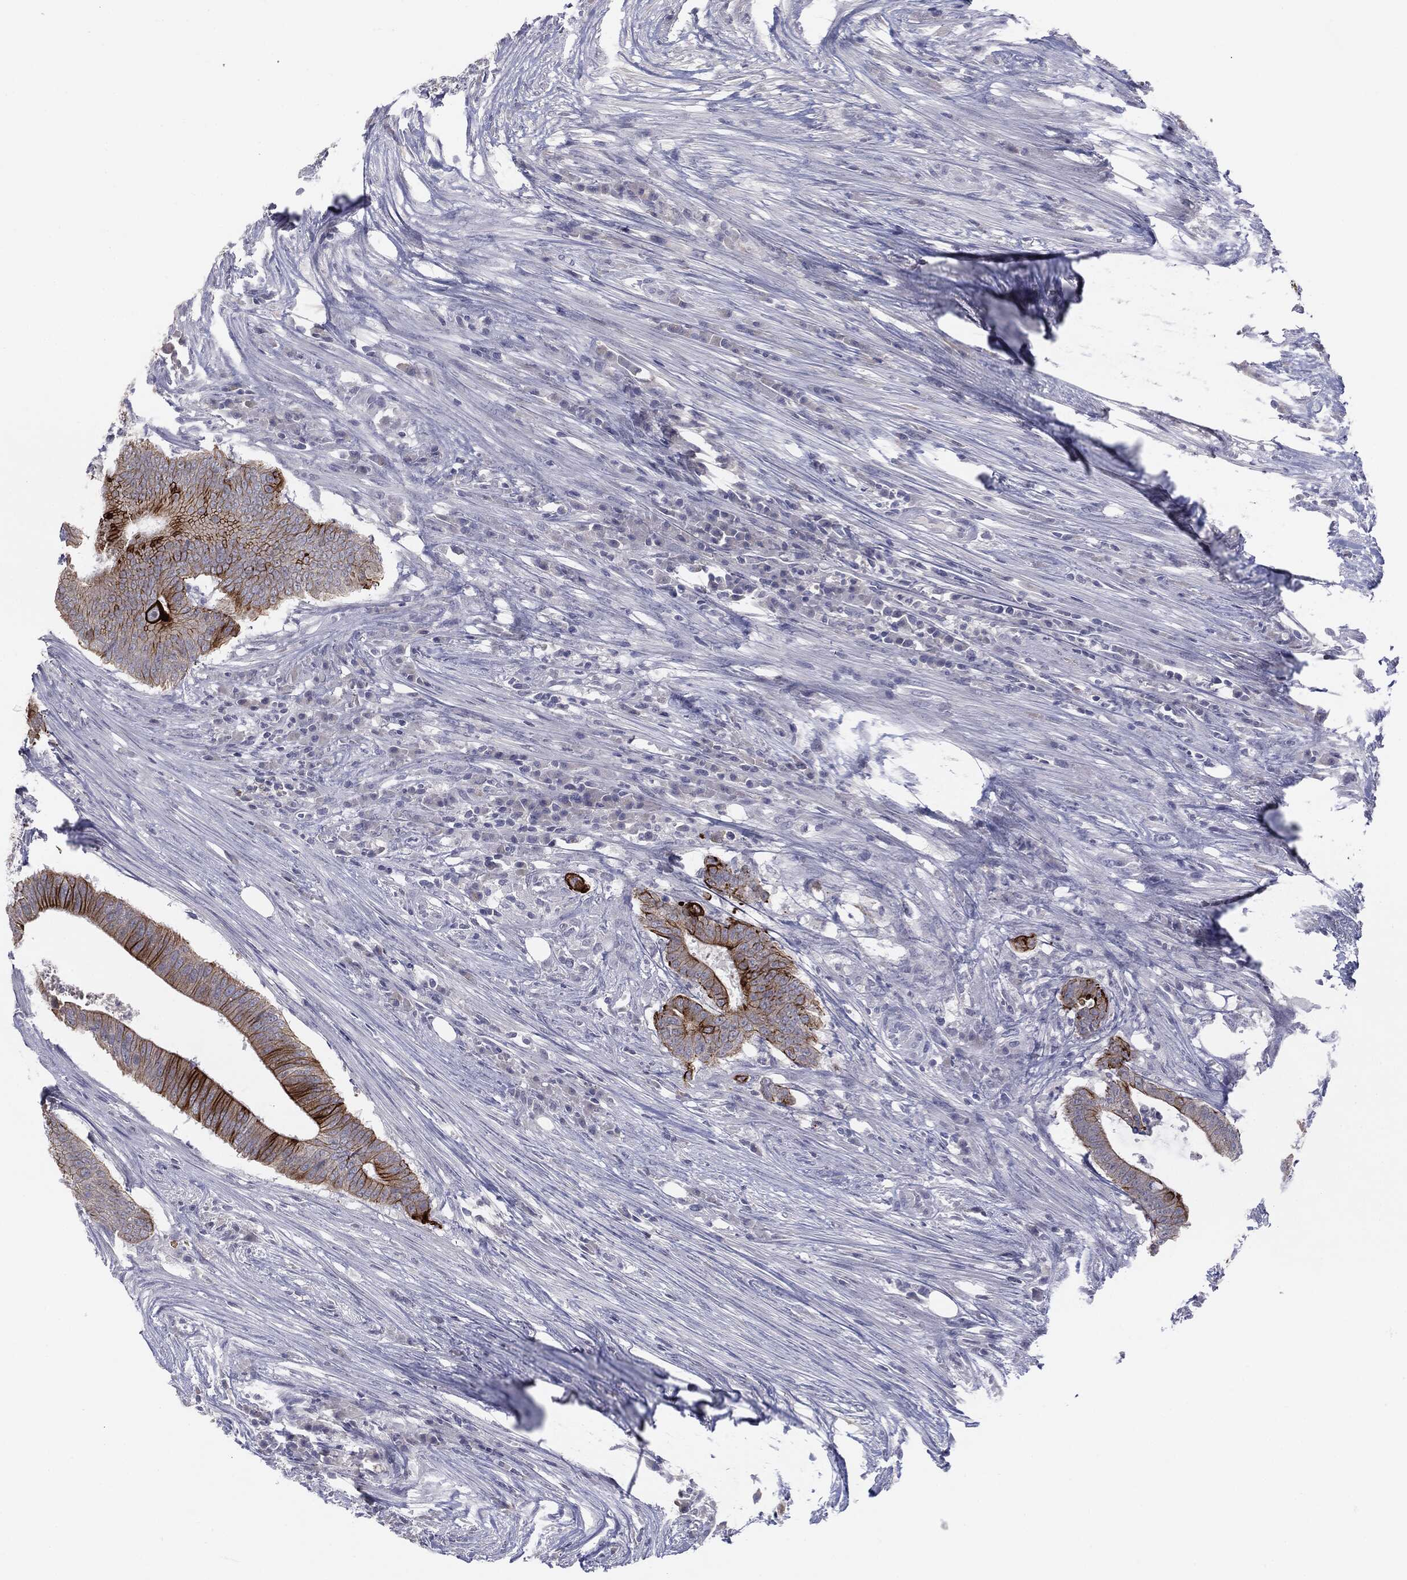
{"staining": {"intensity": "strong", "quantity": "<25%", "location": "cytoplasmic/membranous"}, "tissue": "colorectal cancer", "cell_type": "Tumor cells", "image_type": "cancer", "snomed": [{"axis": "morphology", "description": "Adenocarcinoma, NOS"}, {"axis": "topography", "description": "Colon"}], "caption": "The histopathology image shows staining of colorectal cancer (adenocarcinoma), revealing strong cytoplasmic/membranous protein expression (brown color) within tumor cells.", "gene": "MUC1", "patient": {"sex": "female", "age": 43}}